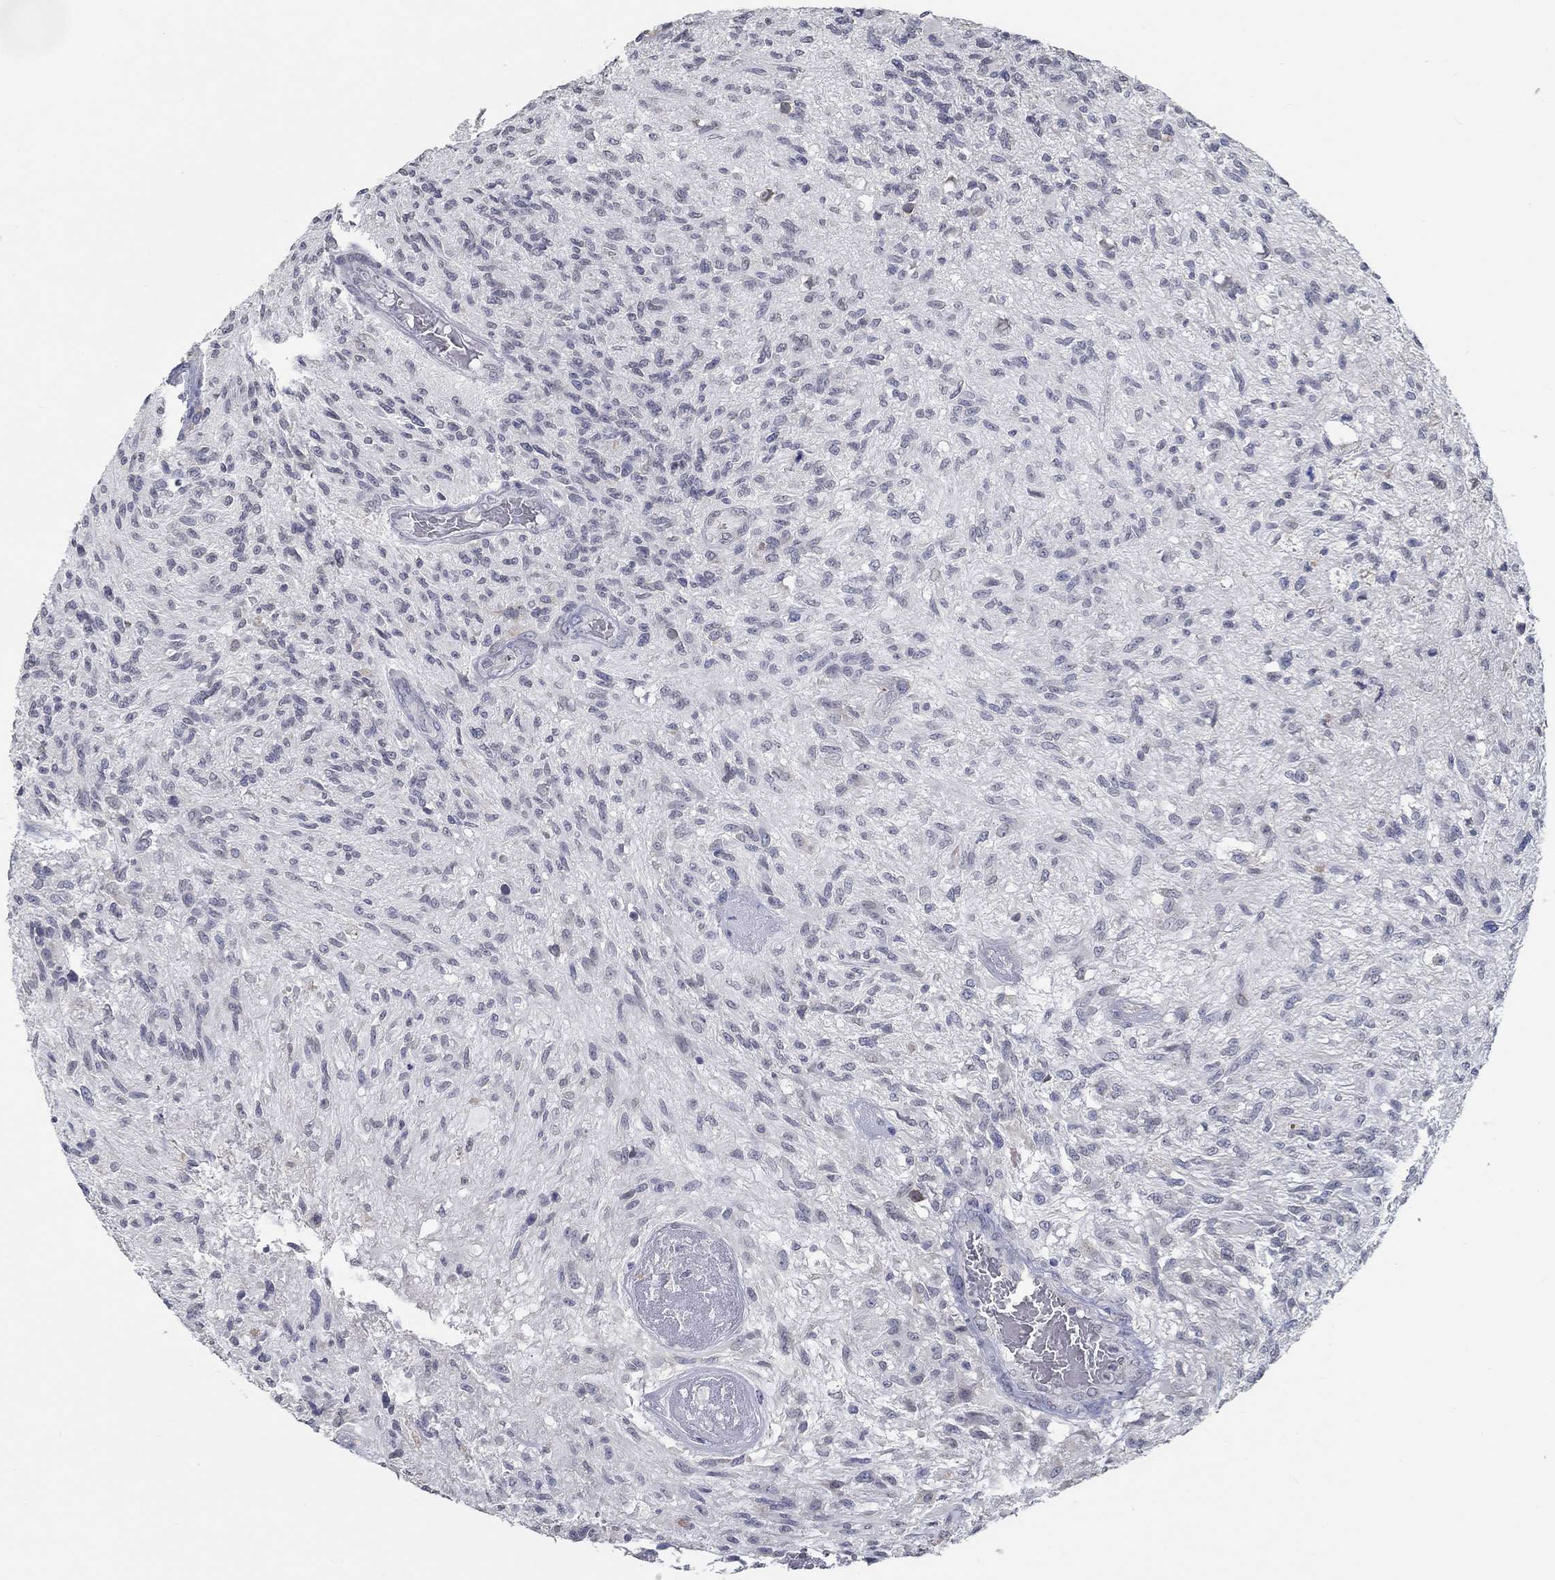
{"staining": {"intensity": "negative", "quantity": "none", "location": "none"}, "tissue": "glioma", "cell_type": "Tumor cells", "image_type": "cancer", "snomed": [{"axis": "morphology", "description": "Glioma, malignant, High grade"}, {"axis": "topography", "description": "Brain"}], "caption": "Histopathology image shows no significant protein expression in tumor cells of high-grade glioma (malignant).", "gene": "NUP155", "patient": {"sex": "male", "age": 56}}